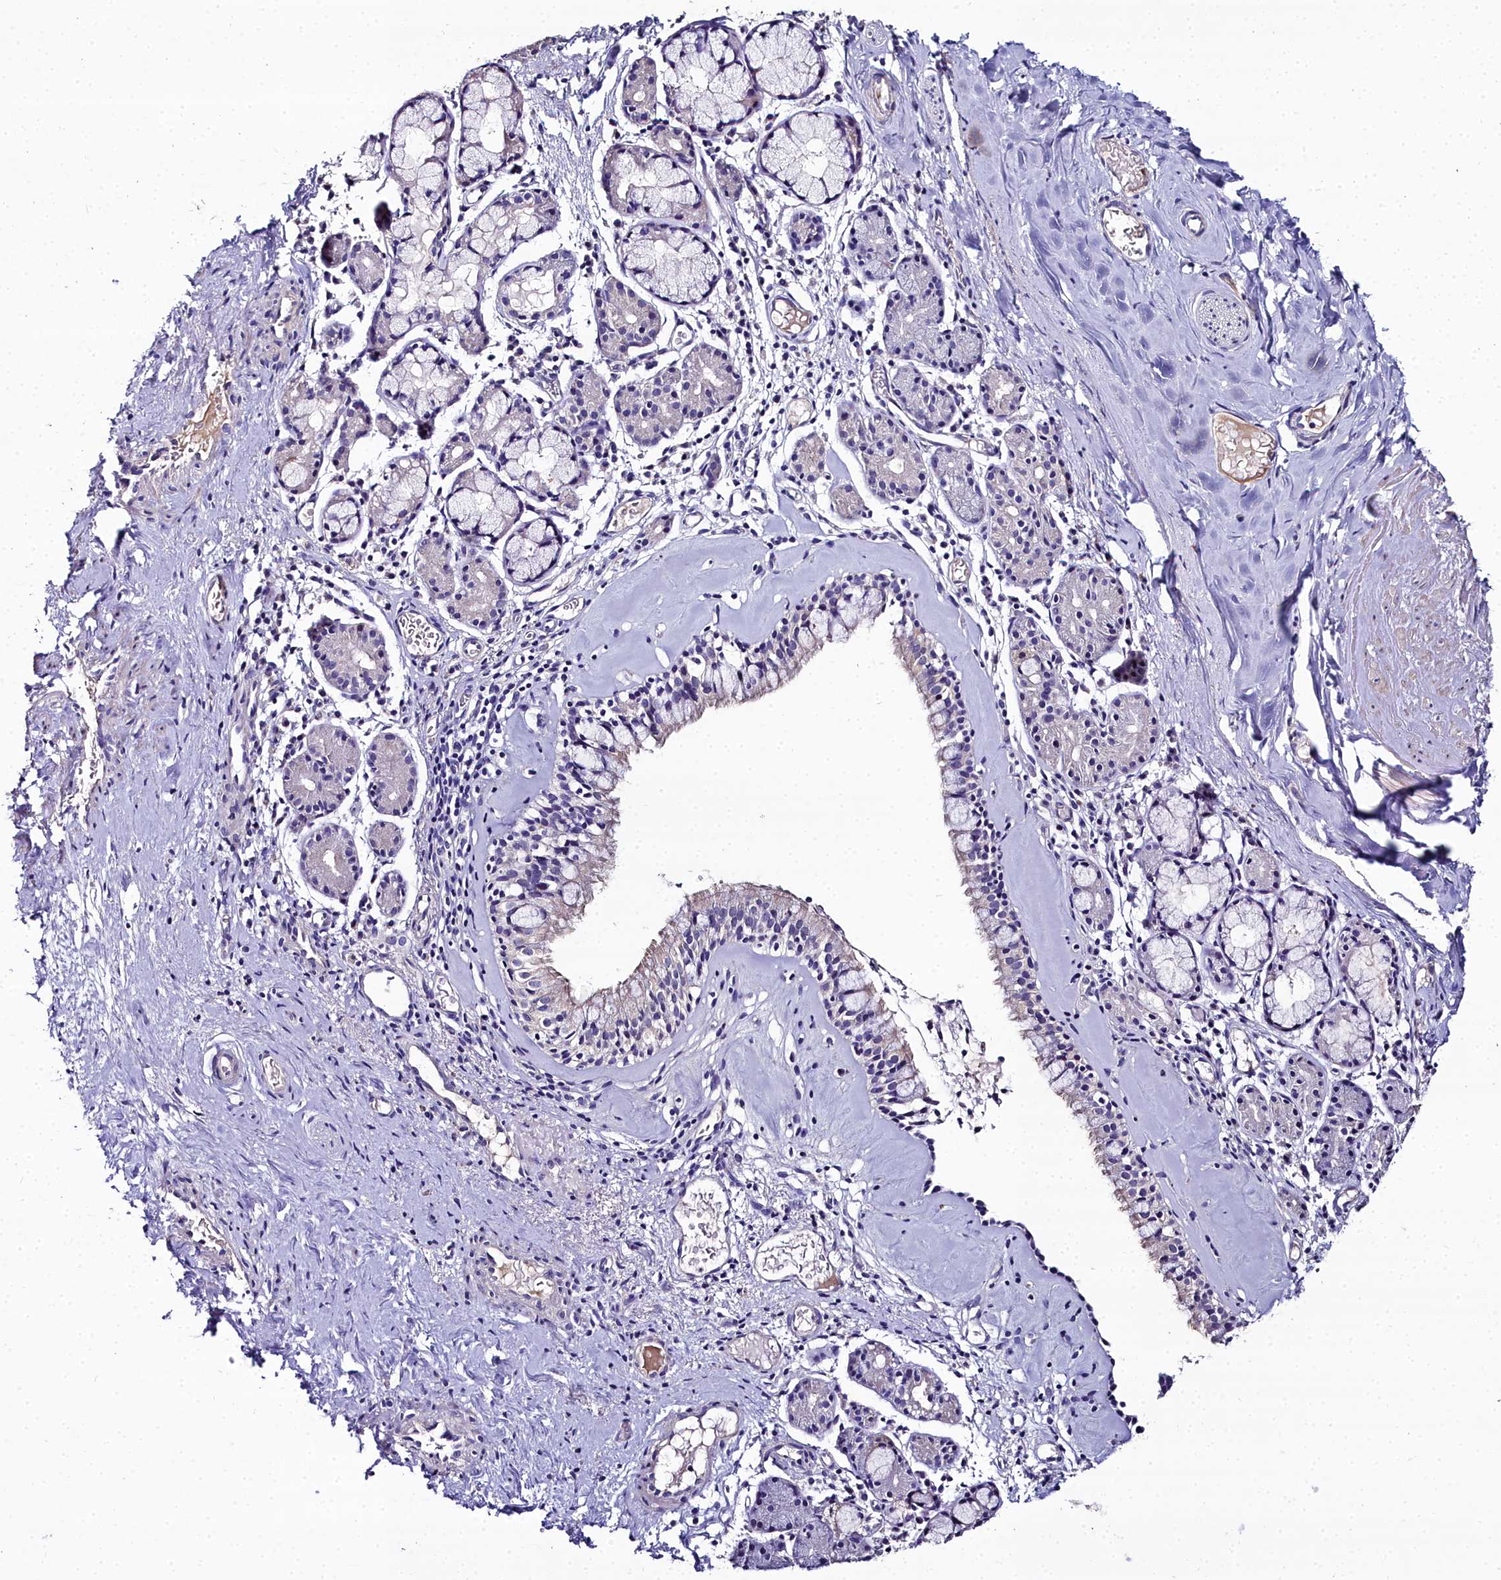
{"staining": {"intensity": "moderate", "quantity": "<25%", "location": "cytoplasmic/membranous"}, "tissue": "nasopharynx", "cell_type": "Respiratory epithelial cells", "image_type": "normal", "snomed": [{"axis": "morphology", "description": "Normal tissue, NOS"}, {"axis": "topography", "description": "Nasopharynx"}], "caption": "An immunohistochemistry (IHC) histopathology image of benign tissue is shown. Protein staining in brown shows moderate cytoplasmic/membranous positivity in nasopharynx within respiratory epithelial cells.", "gene": "NT5M", "patient": {"sex": "male", "age": 82}}